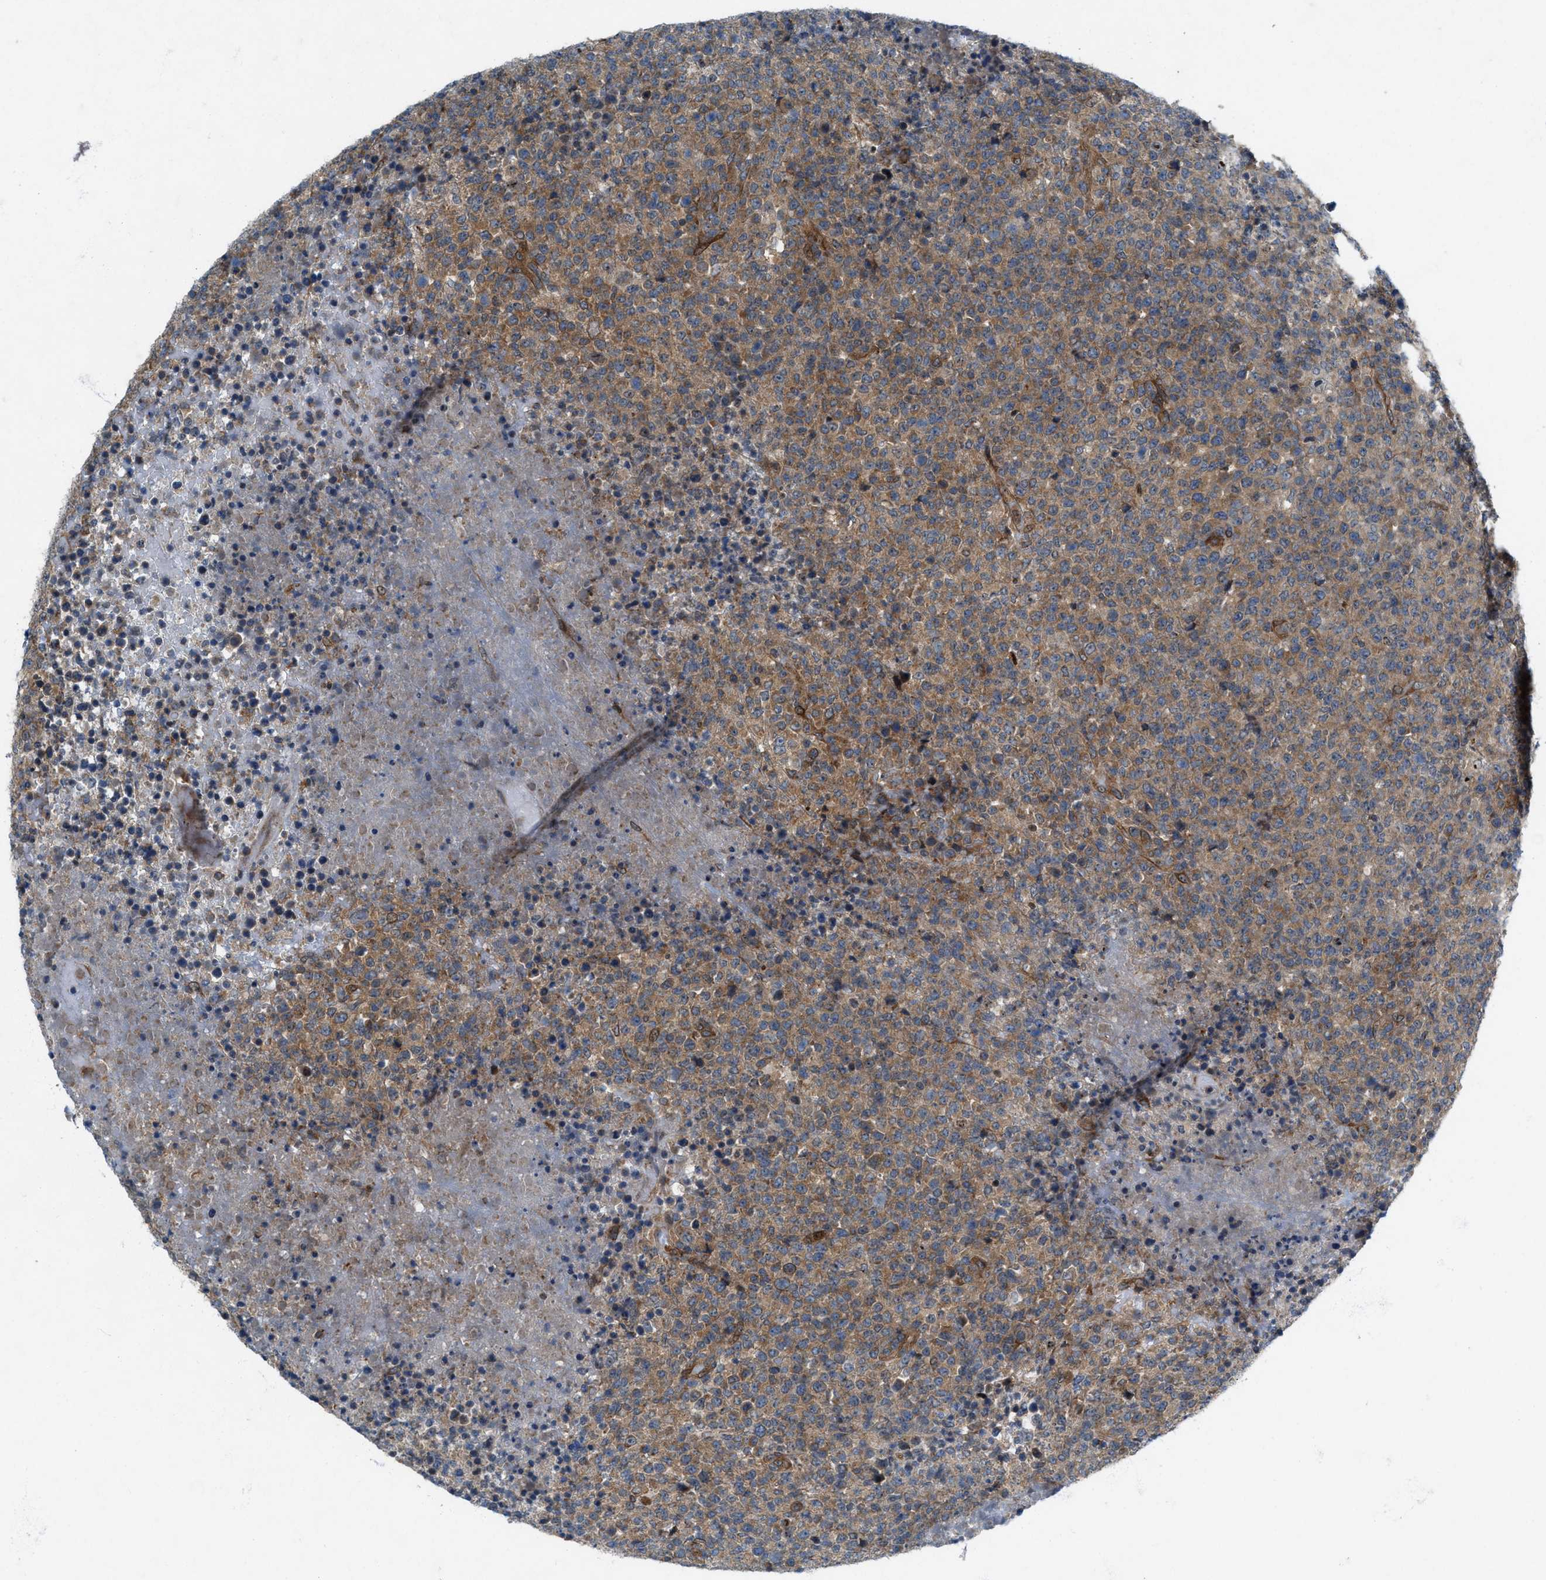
{"staining": {"intensity": "moderate", "quantity": ">75%", "location": "cytoplasmic/membranous"}, "tissue": "lymphoma", "cell_type": "Tumor cells", "image_type": "cancer", "snomed": [{"axis": "morphology", "description": "Malignant lymphoma, non-Hodgkin's type, High grade"}, {"axis": "topography", "description": "Lymph node"}], "caption": "About >75% of tumor cells in human high-grade malignant lymphoma, non-Hodgkin's type display moderate cytoplasmic/membranous protein staining as visualized by brown immunohistochemical staining.", "gene": "URGCP", "patient": {"sex": "male", "age": 13}}